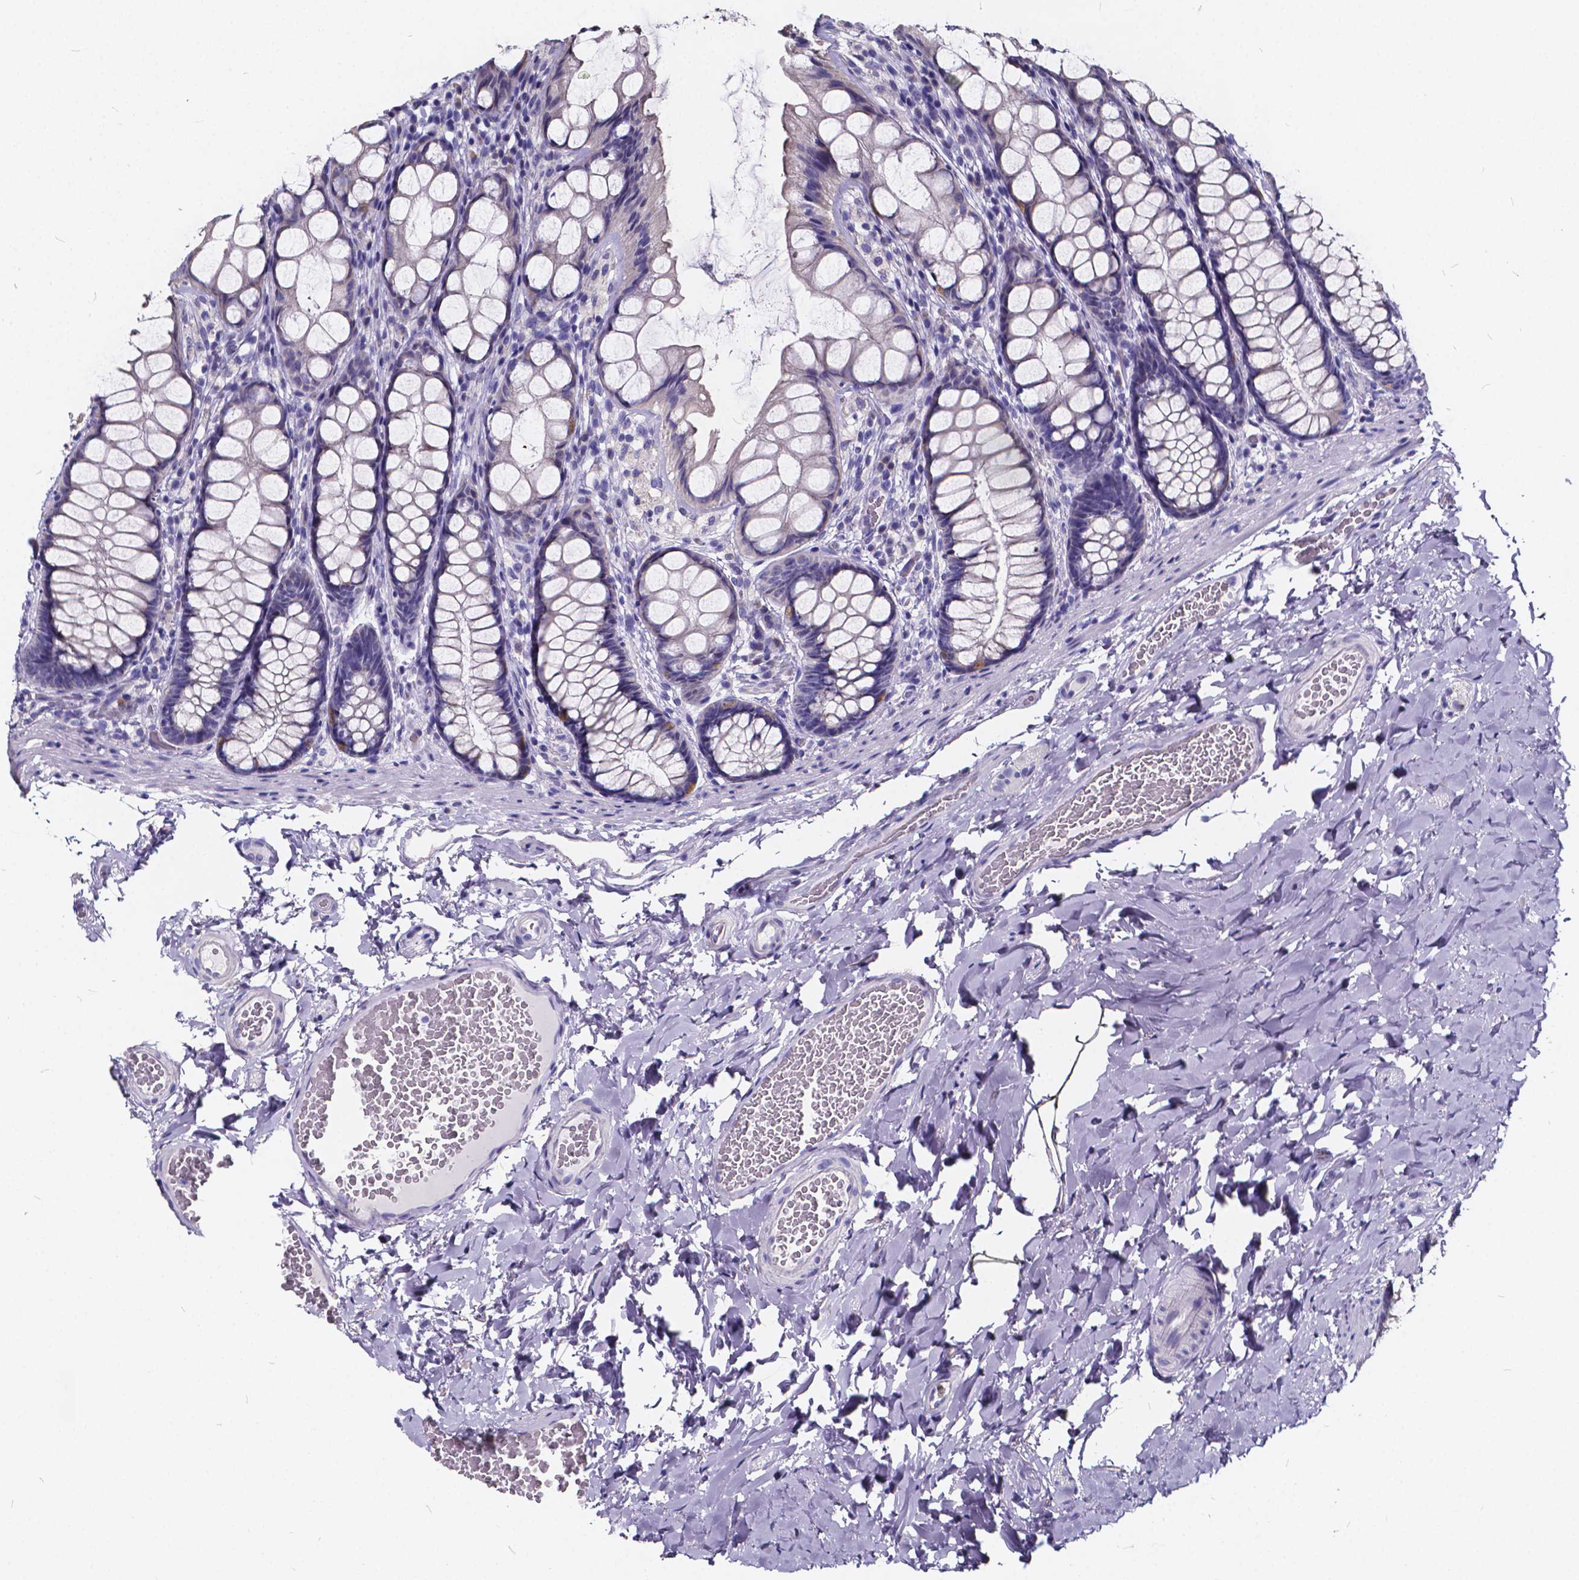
{"staining": {"intensity": "negative", "quantity": "none", "location": "none"}, "tissue": "colon", "cell_type": "Endothelial cells", "image_type": "normal", "snomed": [{"axis": "morphology", "description": "Normal tissue, NOS"}, {"axis": "topography", "description": "Colon"}], "caption": "An immunohistochemistry image of normal colon is shown. There is no staining in endothelial cells of colon. (Brightfield microscopy of DAB (3,3'-diaminobenzidine) immunohistochemistry at high magnification).", "gene": "SPEF2", "patient": {"sex": "male", "age": 47}}